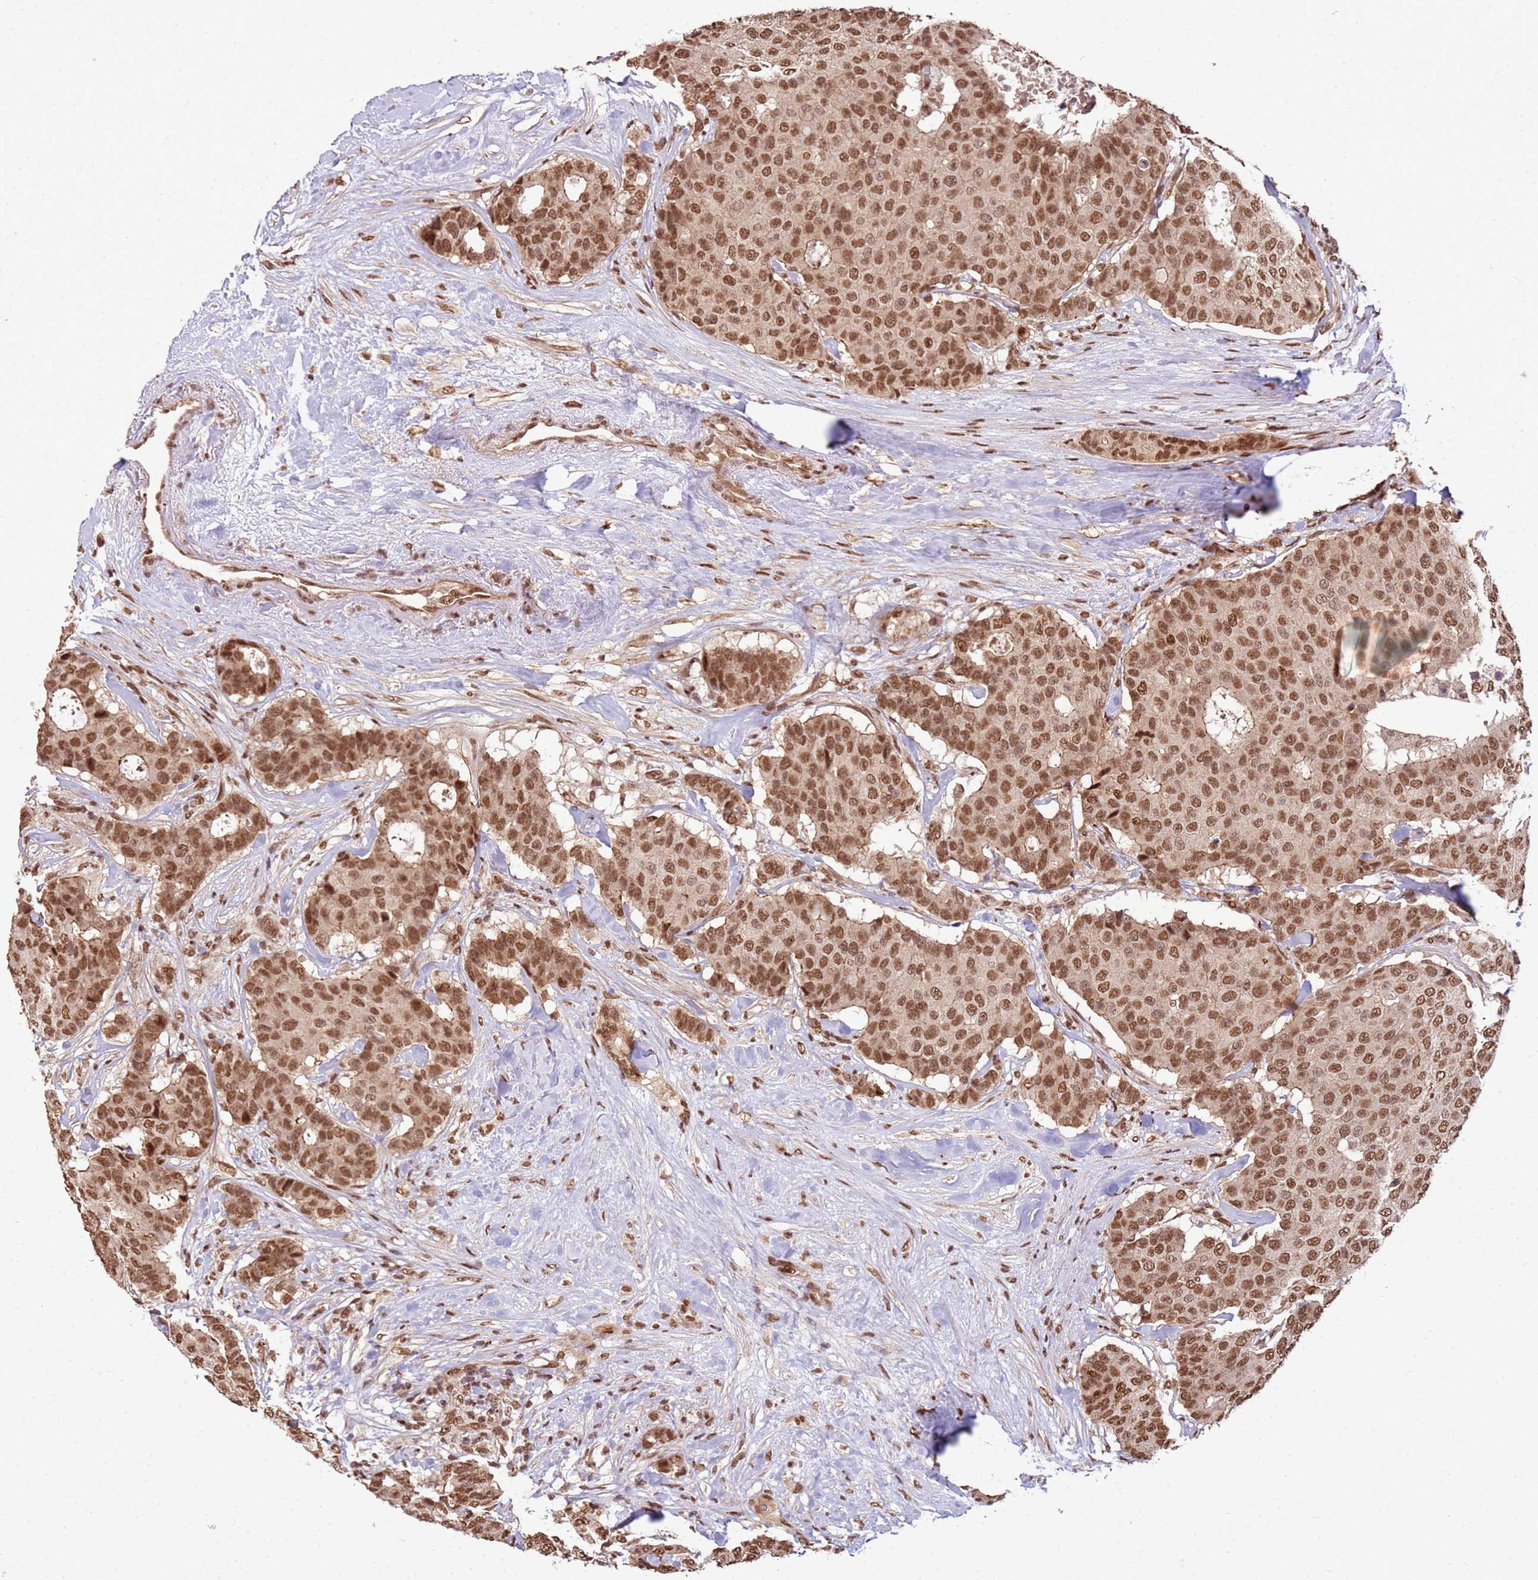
{"staining": {"intensity": "moderate", "quantity": ">75%", "location": "nuclear"}, "tissue": "breast cancer", "cell_type": "Tumor cells", "image_type": "cancer", "snomed": [{"axis": "morphology", "description": "Duct carcinoma"}, {"axis": "topography", "description": "Breast"}], "caption": "This is an image of immunohistochemistry (IHC) staining of invasive ductal carcinoma (breast), which shows moderate positivity in the nuclear of tumor cells.", "gene": "ZBTB12", "patient": {"sex": "female", "age": 75}}